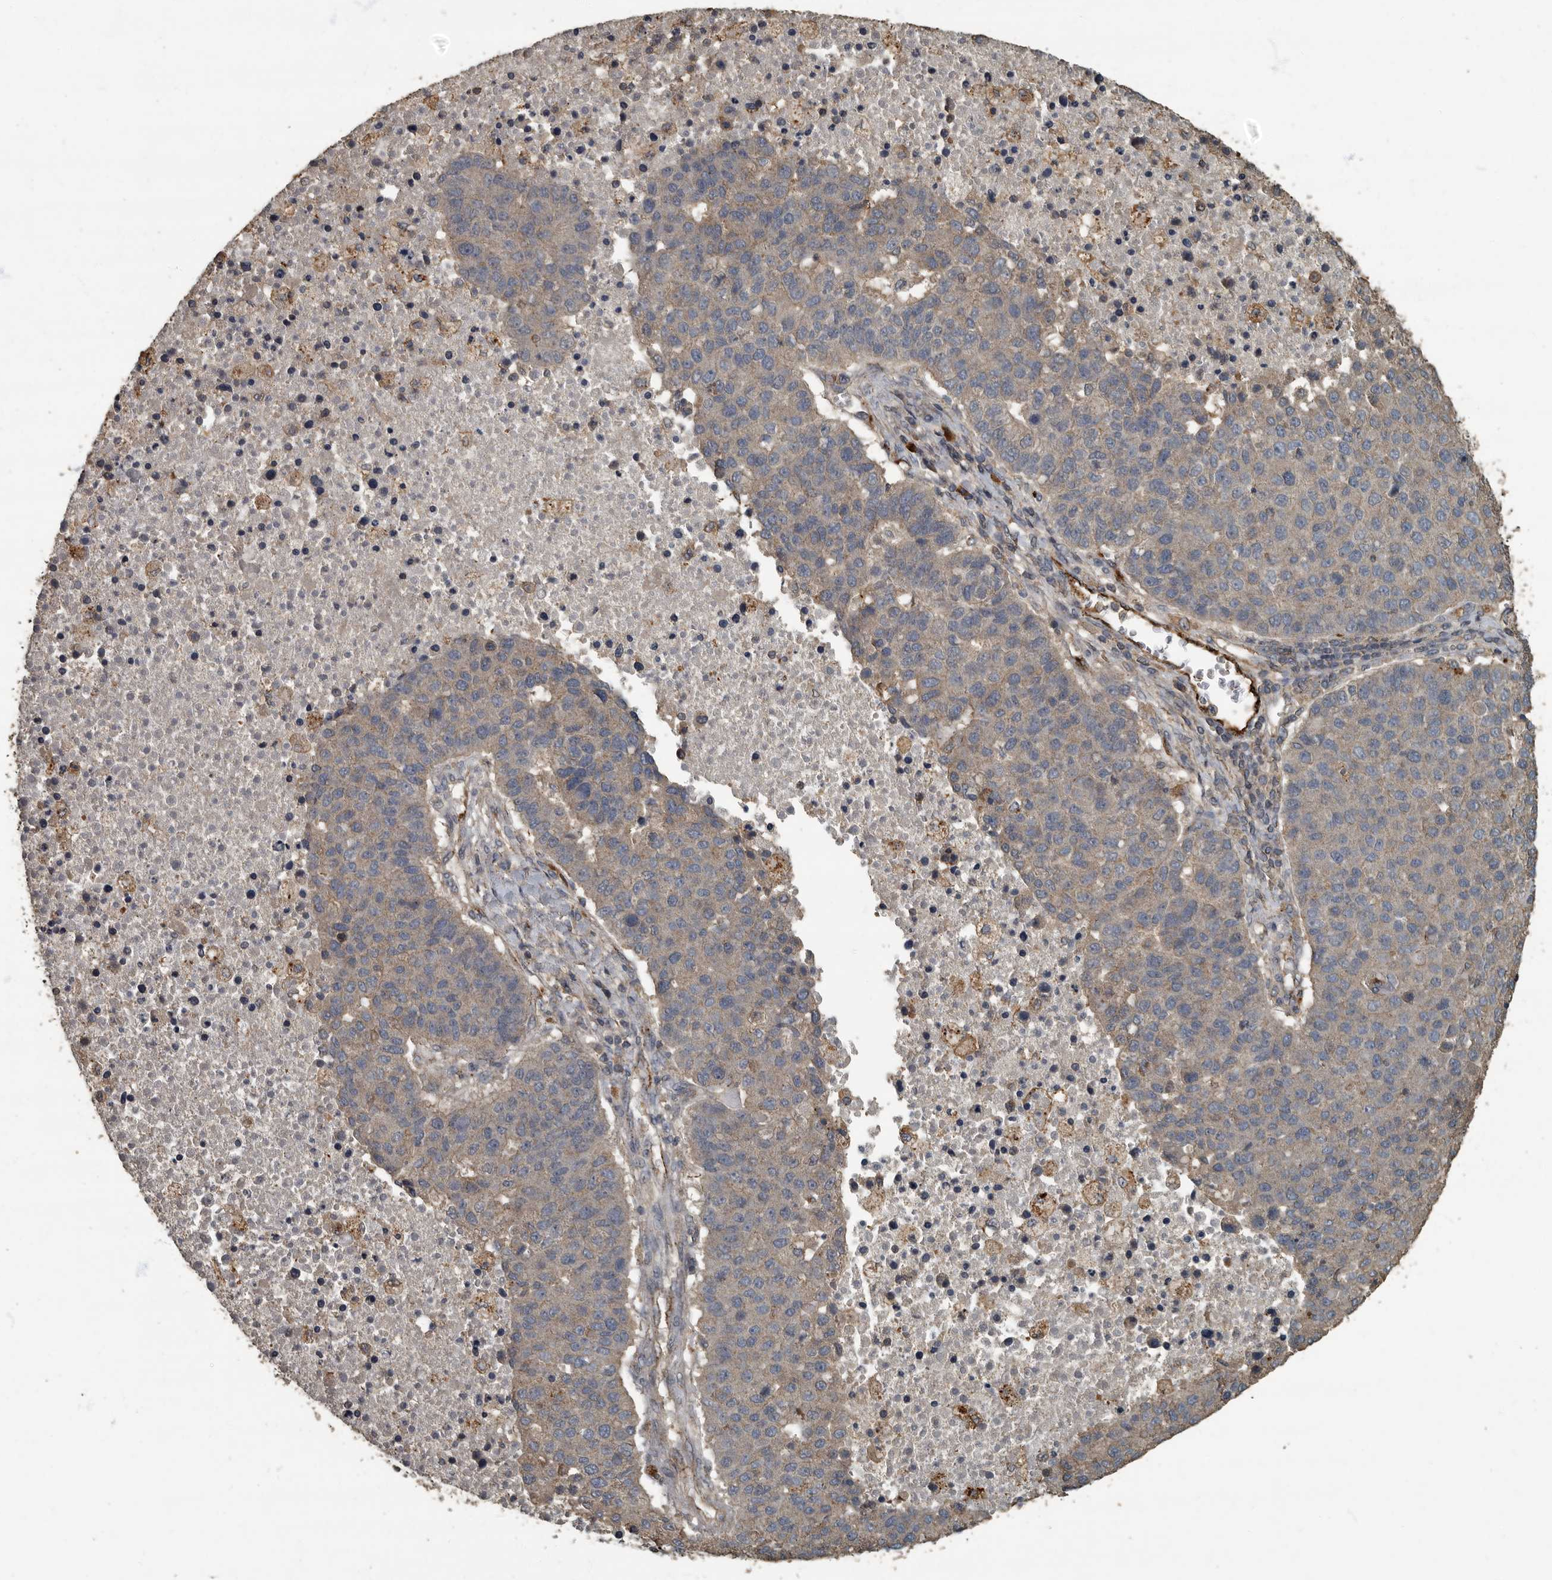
{"staining": {"intensity": "weak", "quantity": "<25%", "location": "cytoplasmic/membranous"}, "tissue": "pancreatic cancer", "cell_type": "Tumor cells", "image_type": "cancer", "snomed": [{"axis": "morphology", "description": "Adenocarcinoma, NOS"}, {"axis": "topography", "description": "Pancreas"}], "caption": "DAB immunohistochemical staining of human pancreatic cancer demonstrates no significant staining in tumor cells.", "gene": "IL15RA", "patient": {"sex": "female", "age": 61}}